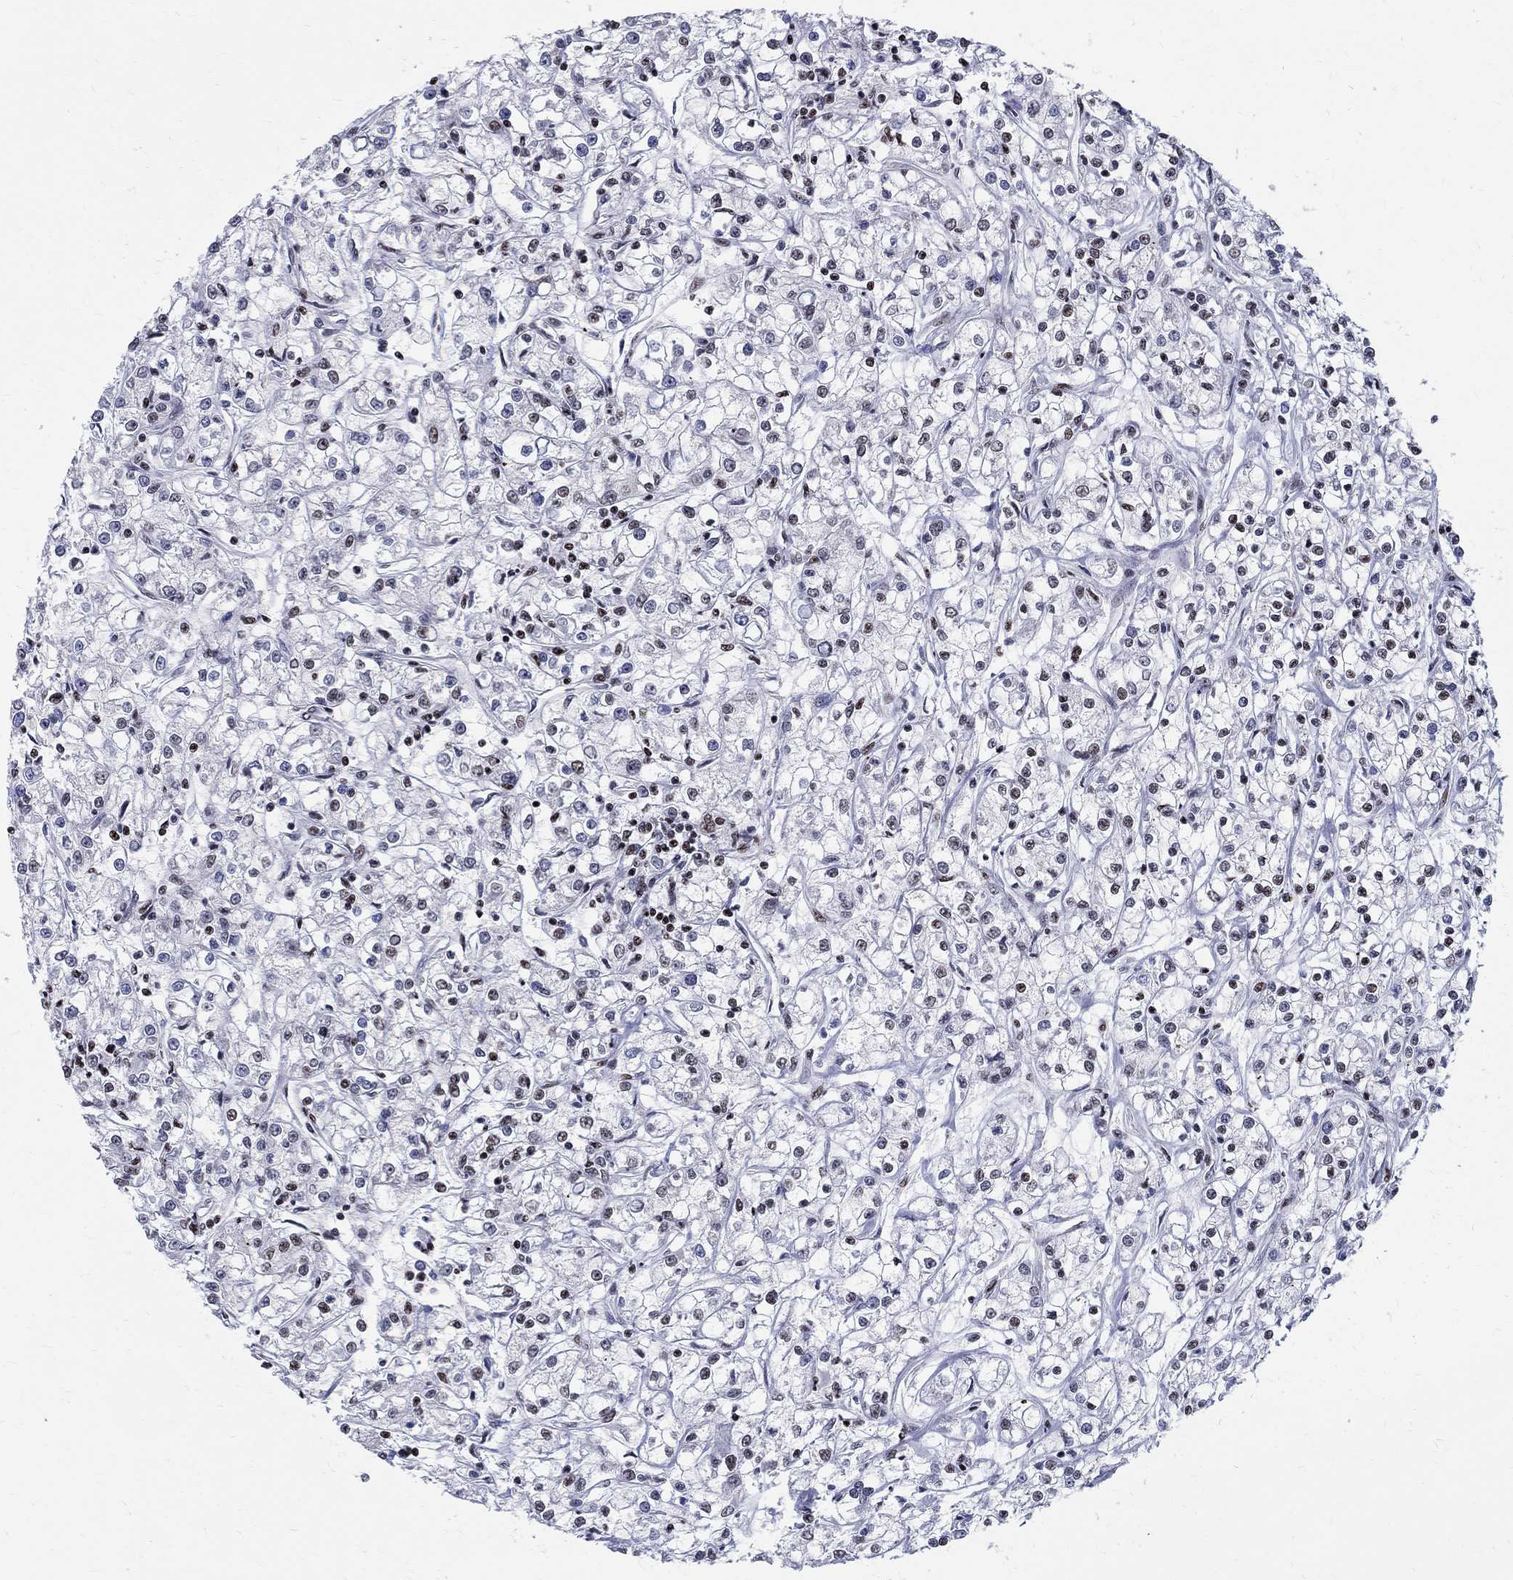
{"staining": {"intensity": "weak", "quantity": "<25%", "location": "nuclear"}, "tissue": "renal cancer", "cell_type": "Tumor cells", "image_type": "cancer", "snomed": [{"axis": "morphology", "description": "Adenocarcinoma, NOS"}, {"axis": "topography", "description": "Kidney"}], "caption": "This is a image of immunohistochemistry (IHC) staining of adenocarcinoma (renal), which shows no positivity in tumor cells. (Brightfield microscopy of DAB (3,3'-diaminobenzidine) immunohistochemistry (IHC) at high magnification).", "gene": "FBXO16", "patient": {"sex": "female", "age": 59}}